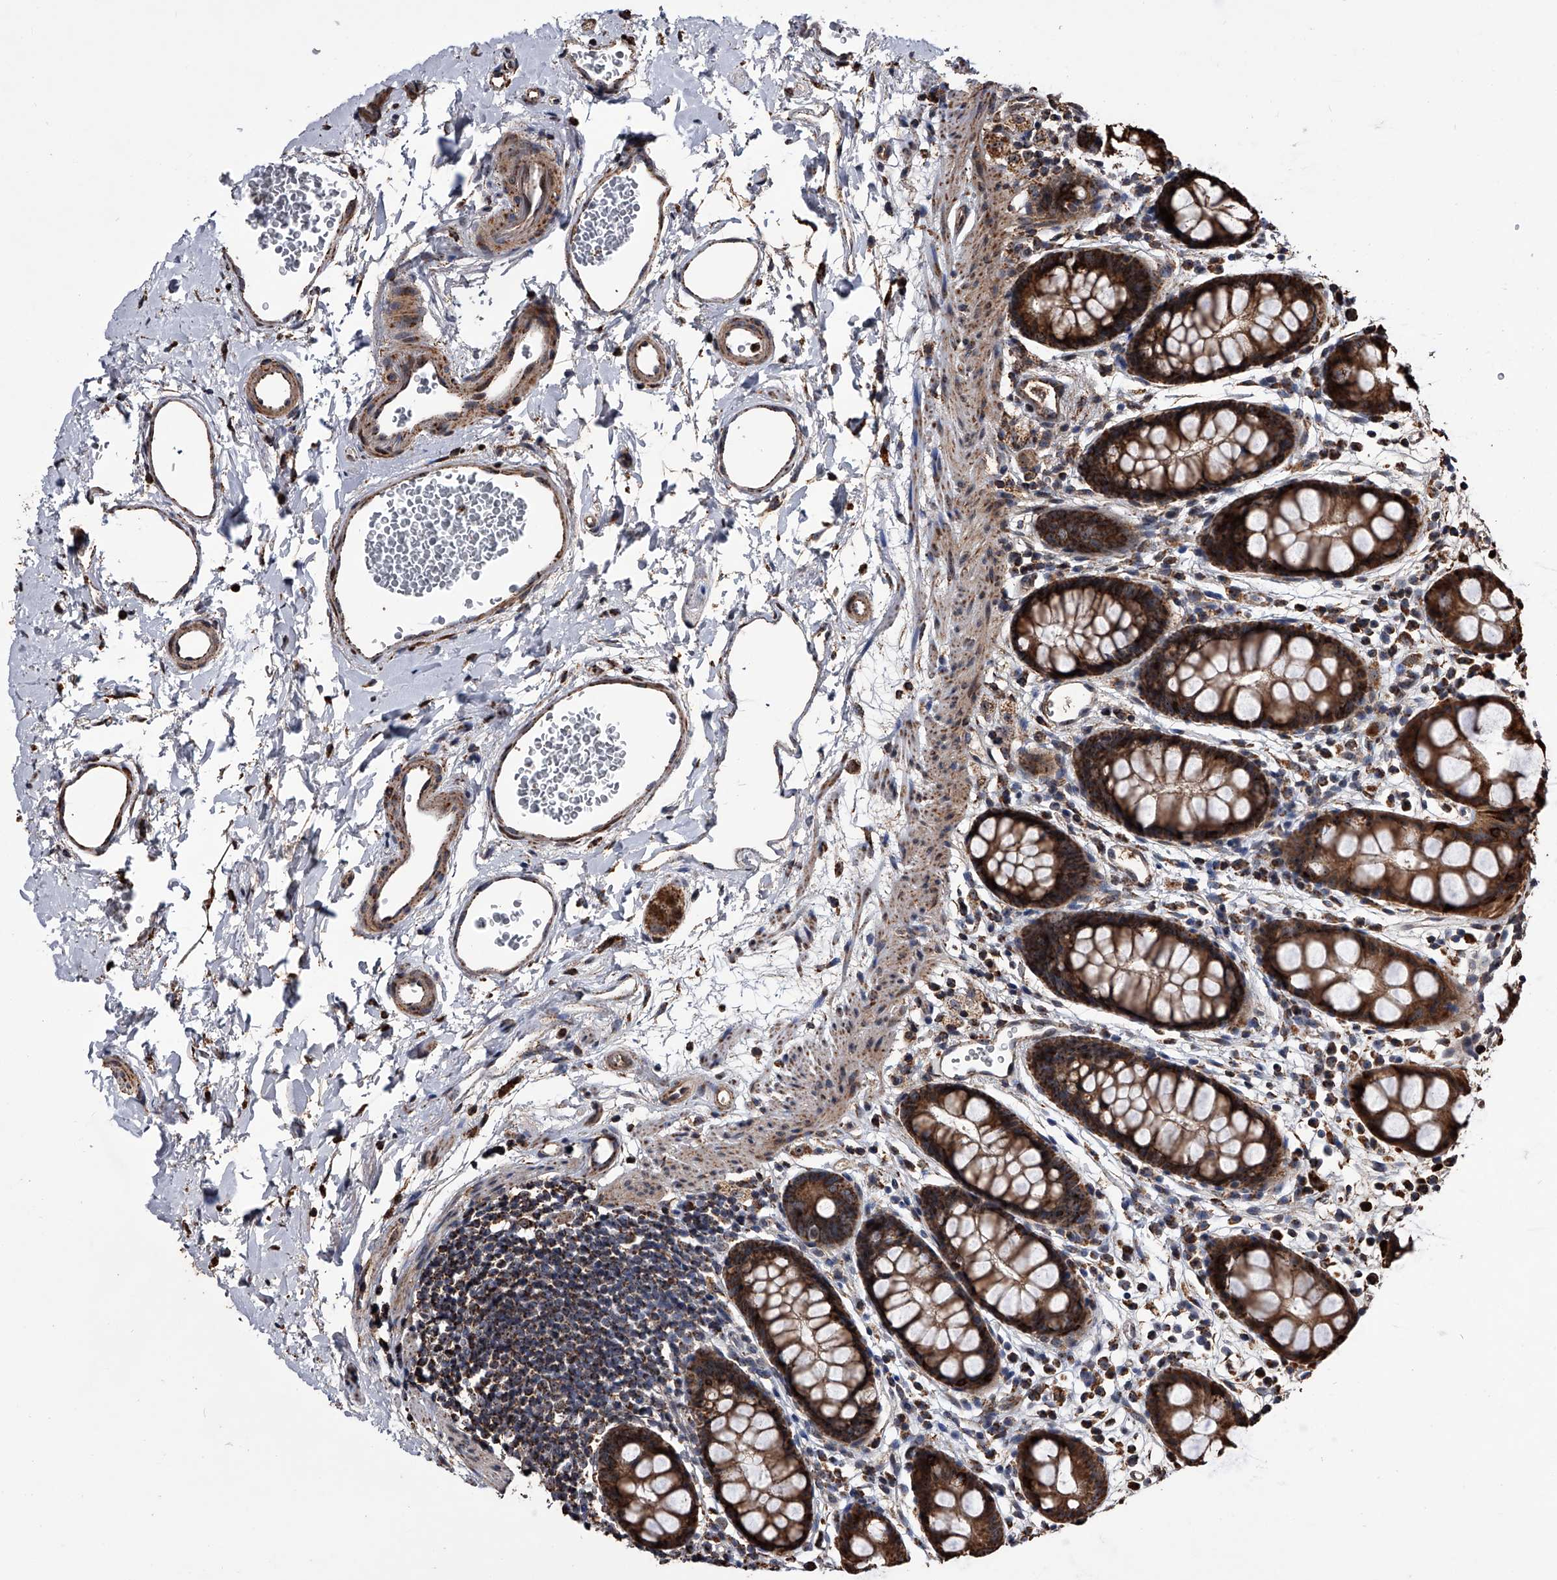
{"staining": {"intensity": "strong", "quantity": ">75%", "location": "cytoplasmic/membranous"}, "tissue": "rectum", "cell_type": "Glandular cells", "image_type": "normal", "snomed": [{"axis": "morphology", "description": "Normal tissue, NOS"}, {"axis": "topography", "description": "Rectum"}], "caption": "A brown stain highlights strong cytoplasmic/membranous expression of a protein in glandular cells of normal rectum. (IHC, brightfield microscopy, high magnification).", "gene": "SMPDL3A", "patient": {"sex": "female", "age": 65}}